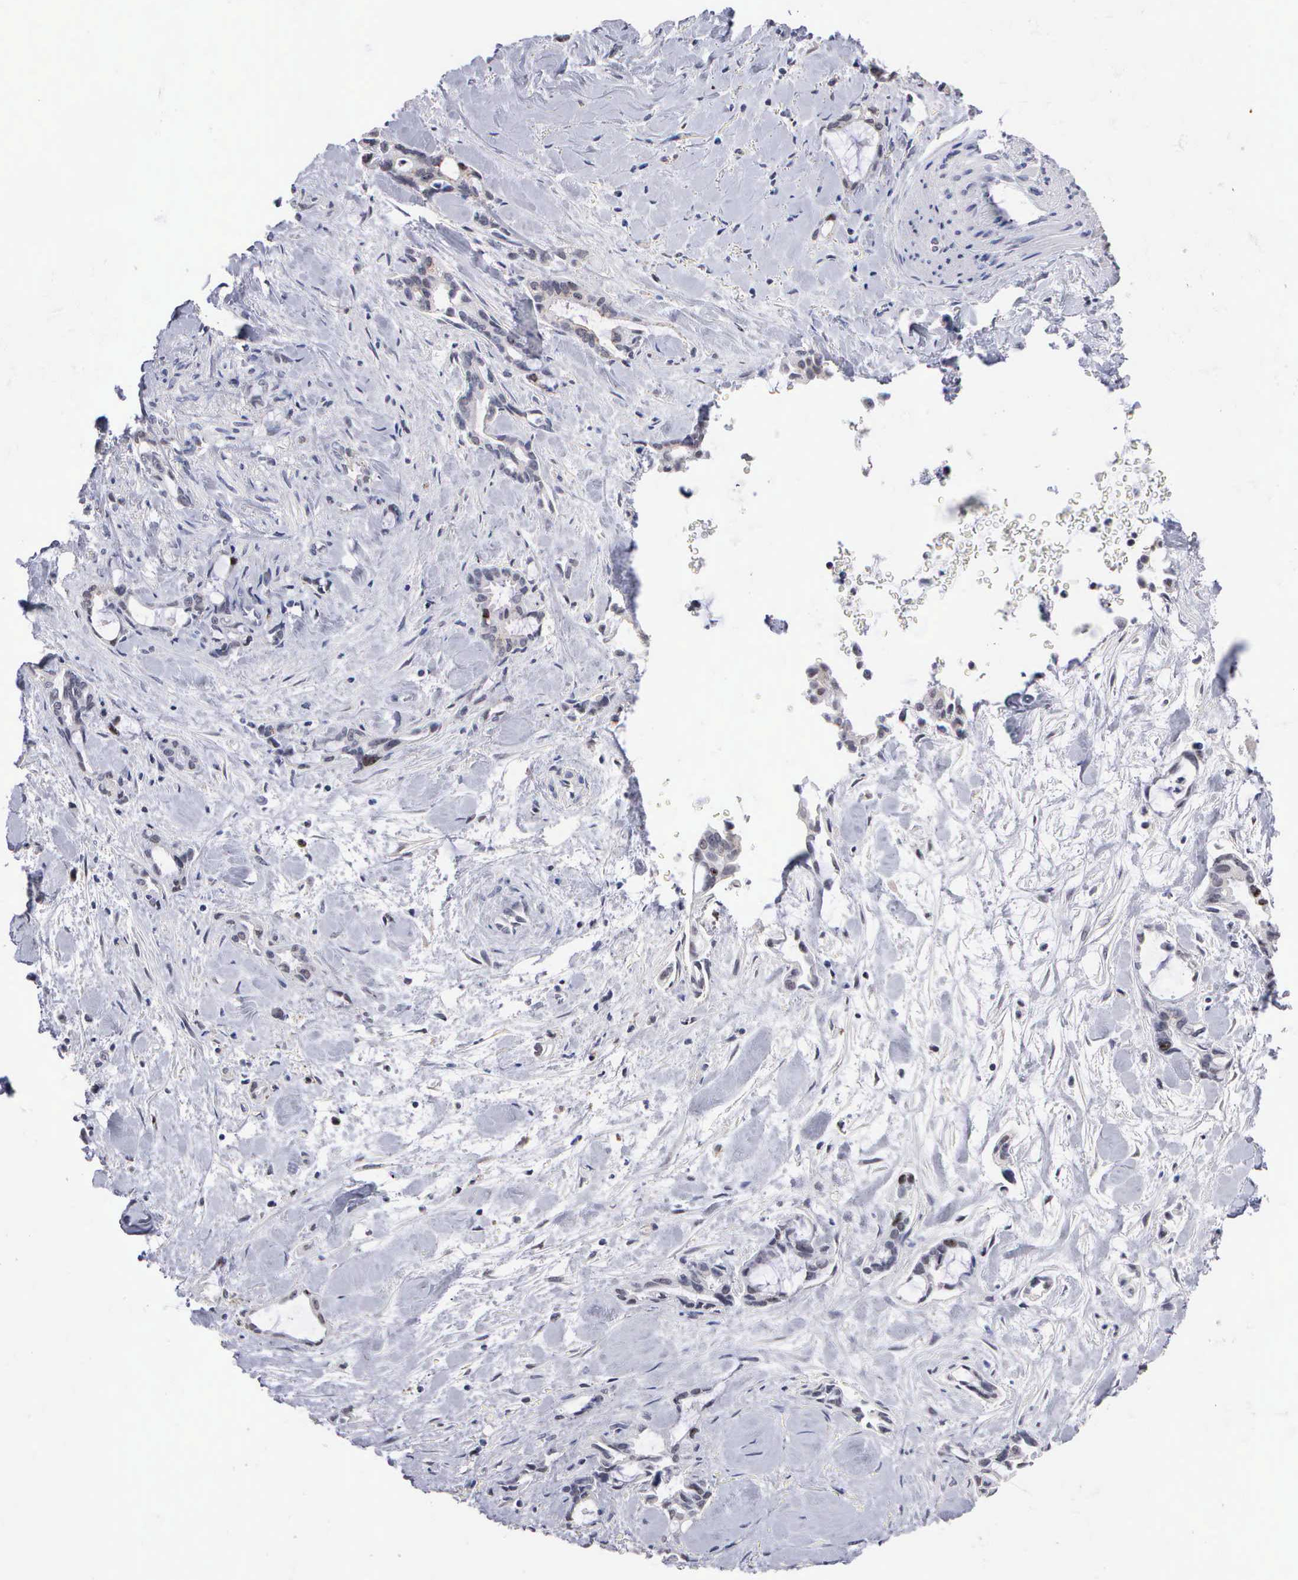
{"staining": {"intensity": "negative", "quantity": "none", "location": "none"}, "tissue": "pancreatic cancer", "cell_type": "Tumor cells", "image_type": "cancer", "snomed": [{"axis": "morphology", "description": "Adenocarcinoma, NOS"}, {"axis": "topography", "description": "Pancreas"}], "caption": "A photomicrograph of pancreatic adenocarcinoma stained for a protein shows no brown staining in tumor cells. (Brightfield microscopy of DAB (3,3'-diaminobenzidine) IHC at high magnification).", "gene": "KDM6A", "patient": {"sex": "female", "age": 70}}